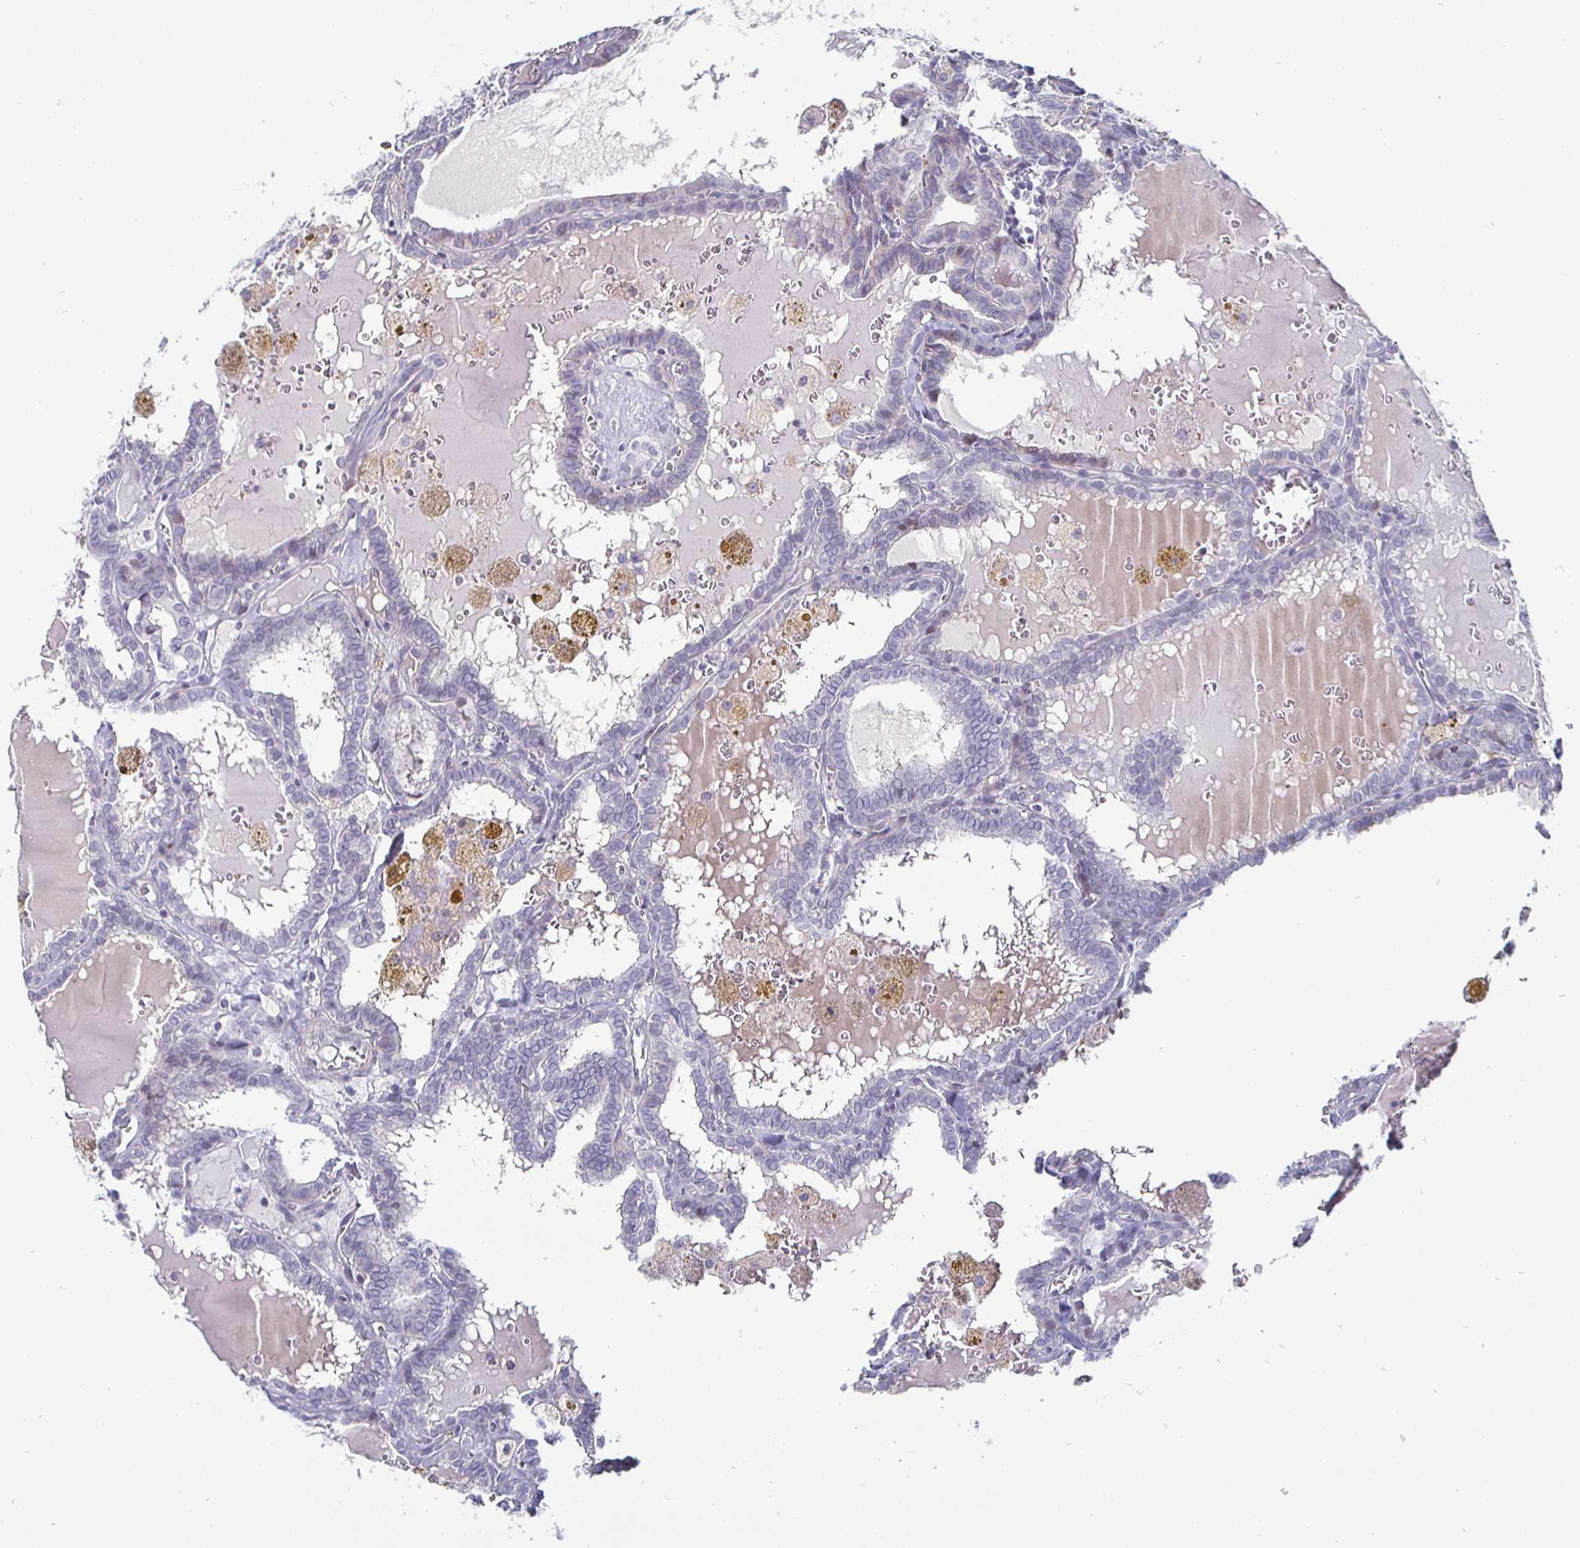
{"staining": {"intensity": "negative", "quantity": "none", "location": "none"}, "tissue": "thyroid cancer", "cell_type": "Tumor cells", "image_type": "cancer", "snomed": [{"axis": "morphology", "description": "Papillary adenocarcinoma, NOS"}, {"axis": "topography", "description": "Thyroid gland"}], "caption": "Immunohistochemistry (IHC) histopathology image of human papillary adenocarcinoma (thyroid) stained for a protein (brown), which demonstrates no expression in tumor cells. (DAB immunohistochemistry, high magnification).", "gene": "DMRTB1", "patient": {"sex": "female", "age": 39}}